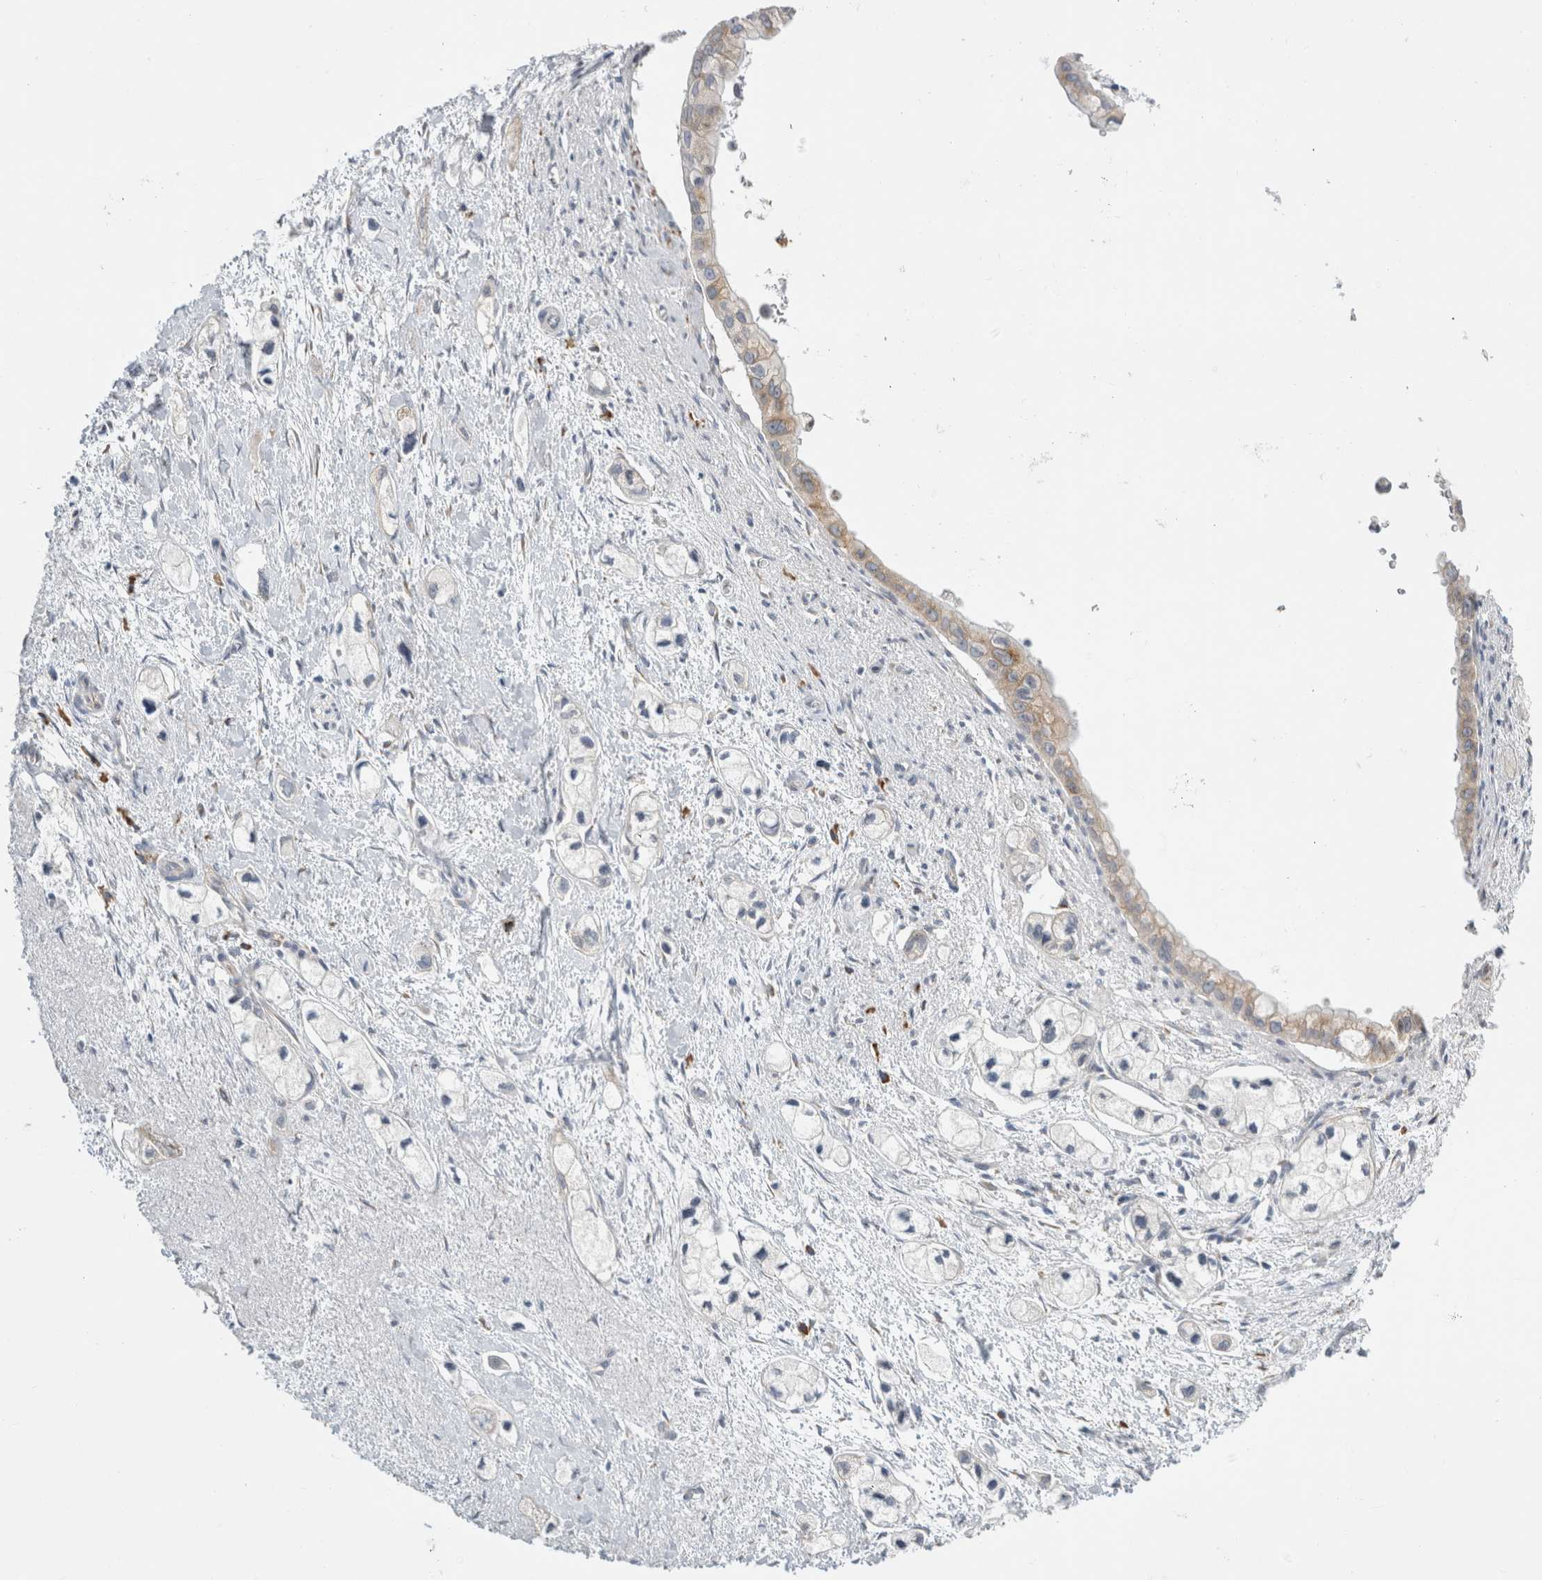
{"staining": {"intensity": "weak", "quantity": "<25%", "location": "cytoplasmic/membranous"}, "tissue": "pancreatic cancer", "cell_type": "Tumor cells", "image_type": "cancer", "snomed": [{"axis": "morphology", "description": "Adenocarcinoma, NOS"}, {"axis": "topography", "description": "Pancreas"}], "caption": "IHC micrograph of pancreatic cancer (adenocarcinoma) stained for a protein (brown), which reveals no staining in tumor cells.", "gene": "RPN2", "patient": {"sex": "male", "age": 74}}